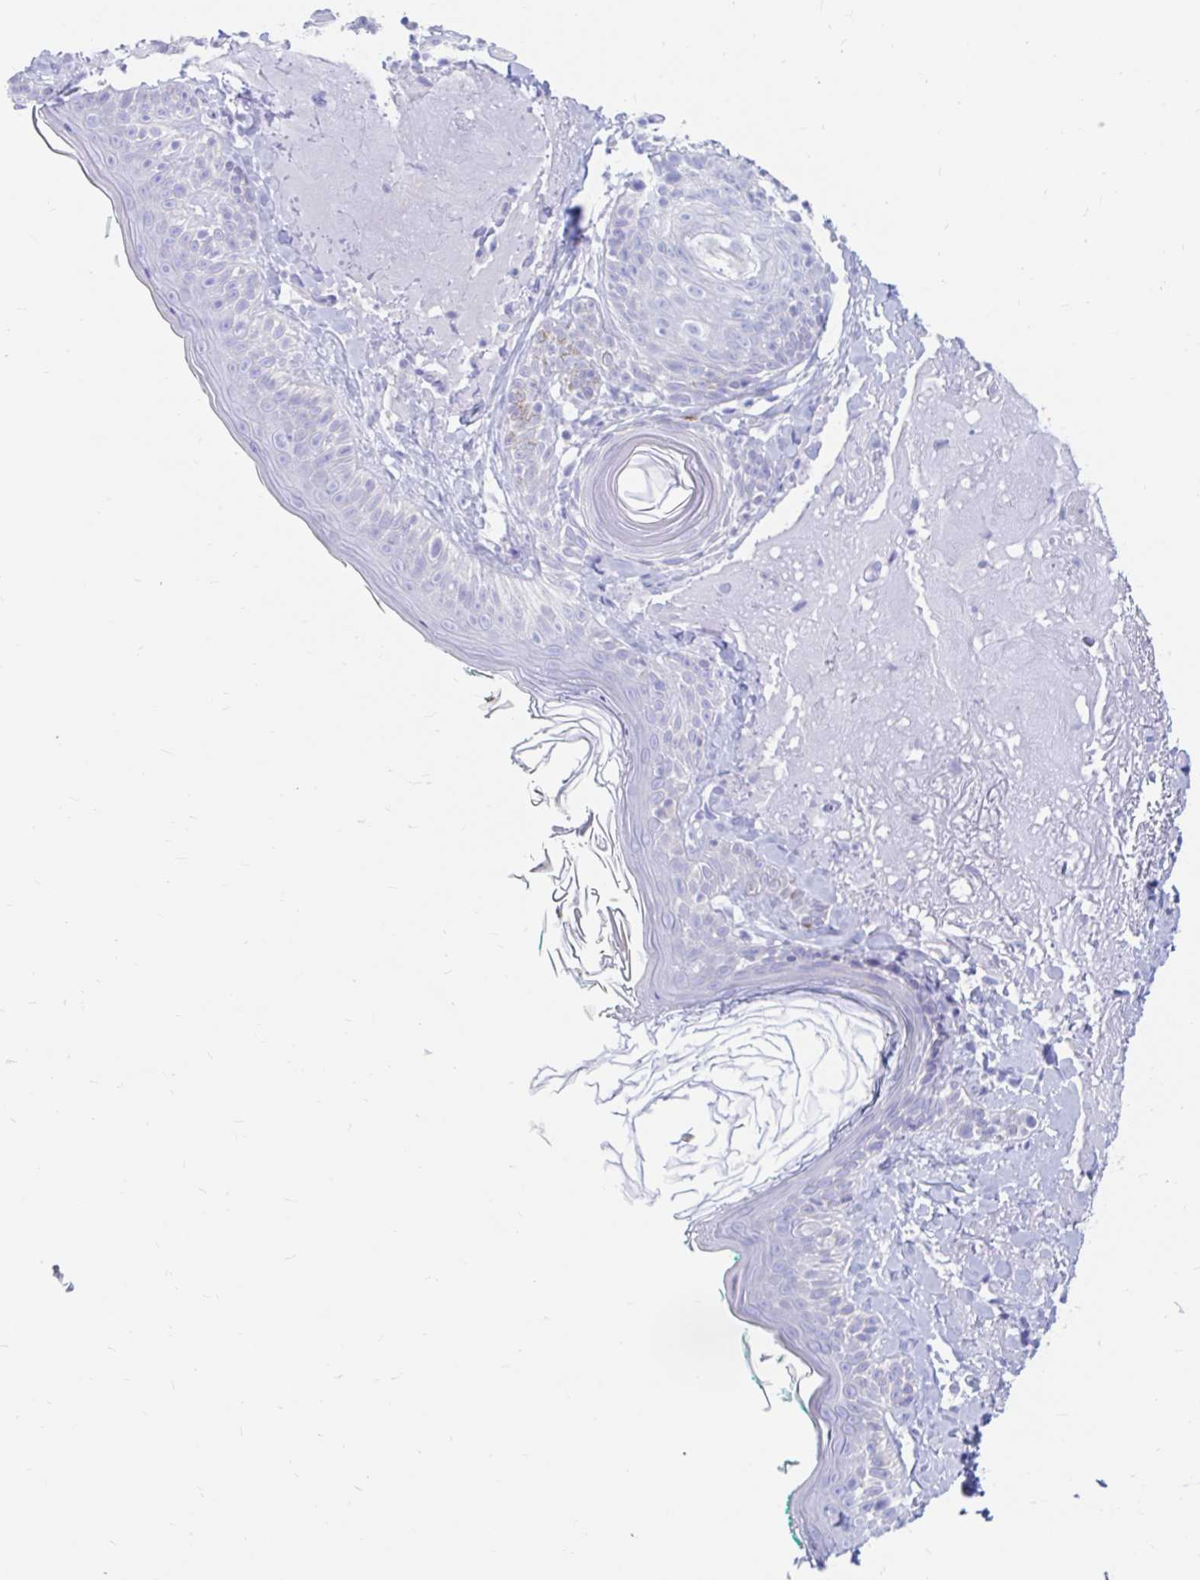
{"staining": {"intensity": "negative", "quantity": "none", "location": "none"}, "tissue": "skin", "cell_type": "Fibroblasts", "image_type": "normal", "snomed": [{"axis": "morphology", "description": "Normal tissue, NOS"}, {"axis": "topography", "description": "Skin"}], "caption": "IHC of normal skin reveals no positivity in fibroblasts. The staining is performed using DAB (3,3'-diaminobenzidine) brown chromogen with nuclei counter-stained in using hematoxylin.", "gene": "PPP1R1B", "patient": {"sex": "male", "age": 73}}